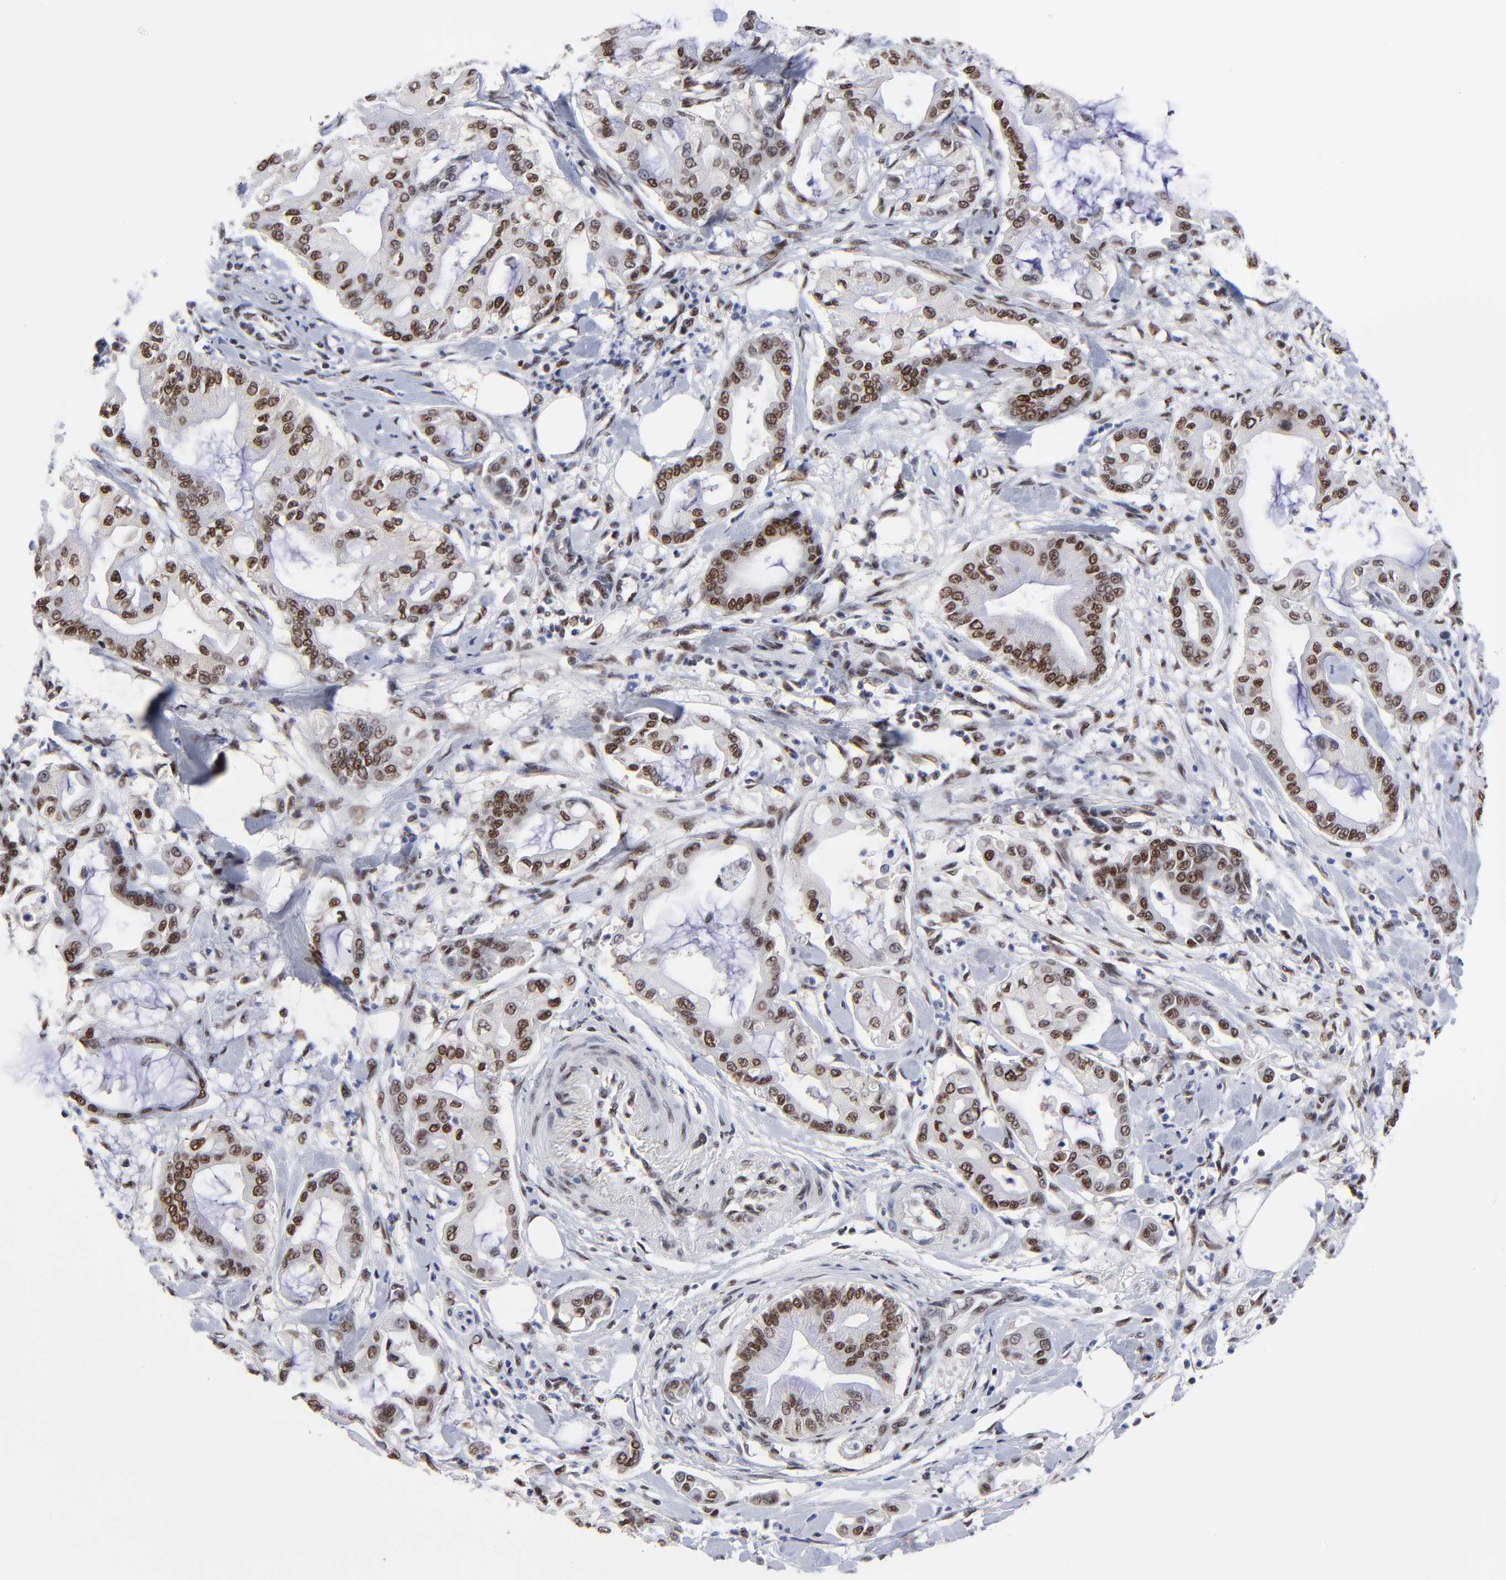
{"staining": {"intensity": "weak", "quantity": ">75%", "location": "nuclear"}, "tissue": "pancreatic cancer", "cell_type": "Tumor cells", "image_type": "cancer", "snomed": [{"axis": "morphology", "description": "Adenocarcinoma, NOS"}, {"axis": "morphology", "description": "Adenocarcinoma, metastatic, NOS"}, {"axis": "topography", "description": "Lymph node"}, {"axis": "topography", "description": "Pancreas"}, {"axis": "topography", "description": "Duodenum"}], "caption": "Tumor cells reveal low levels of weak nuclear positivity in approximately >75% of cells in adenocarcinoma (pancreatic).", "gene": "ZMYM3", "patient": {"sex": "female", "age": 64}}